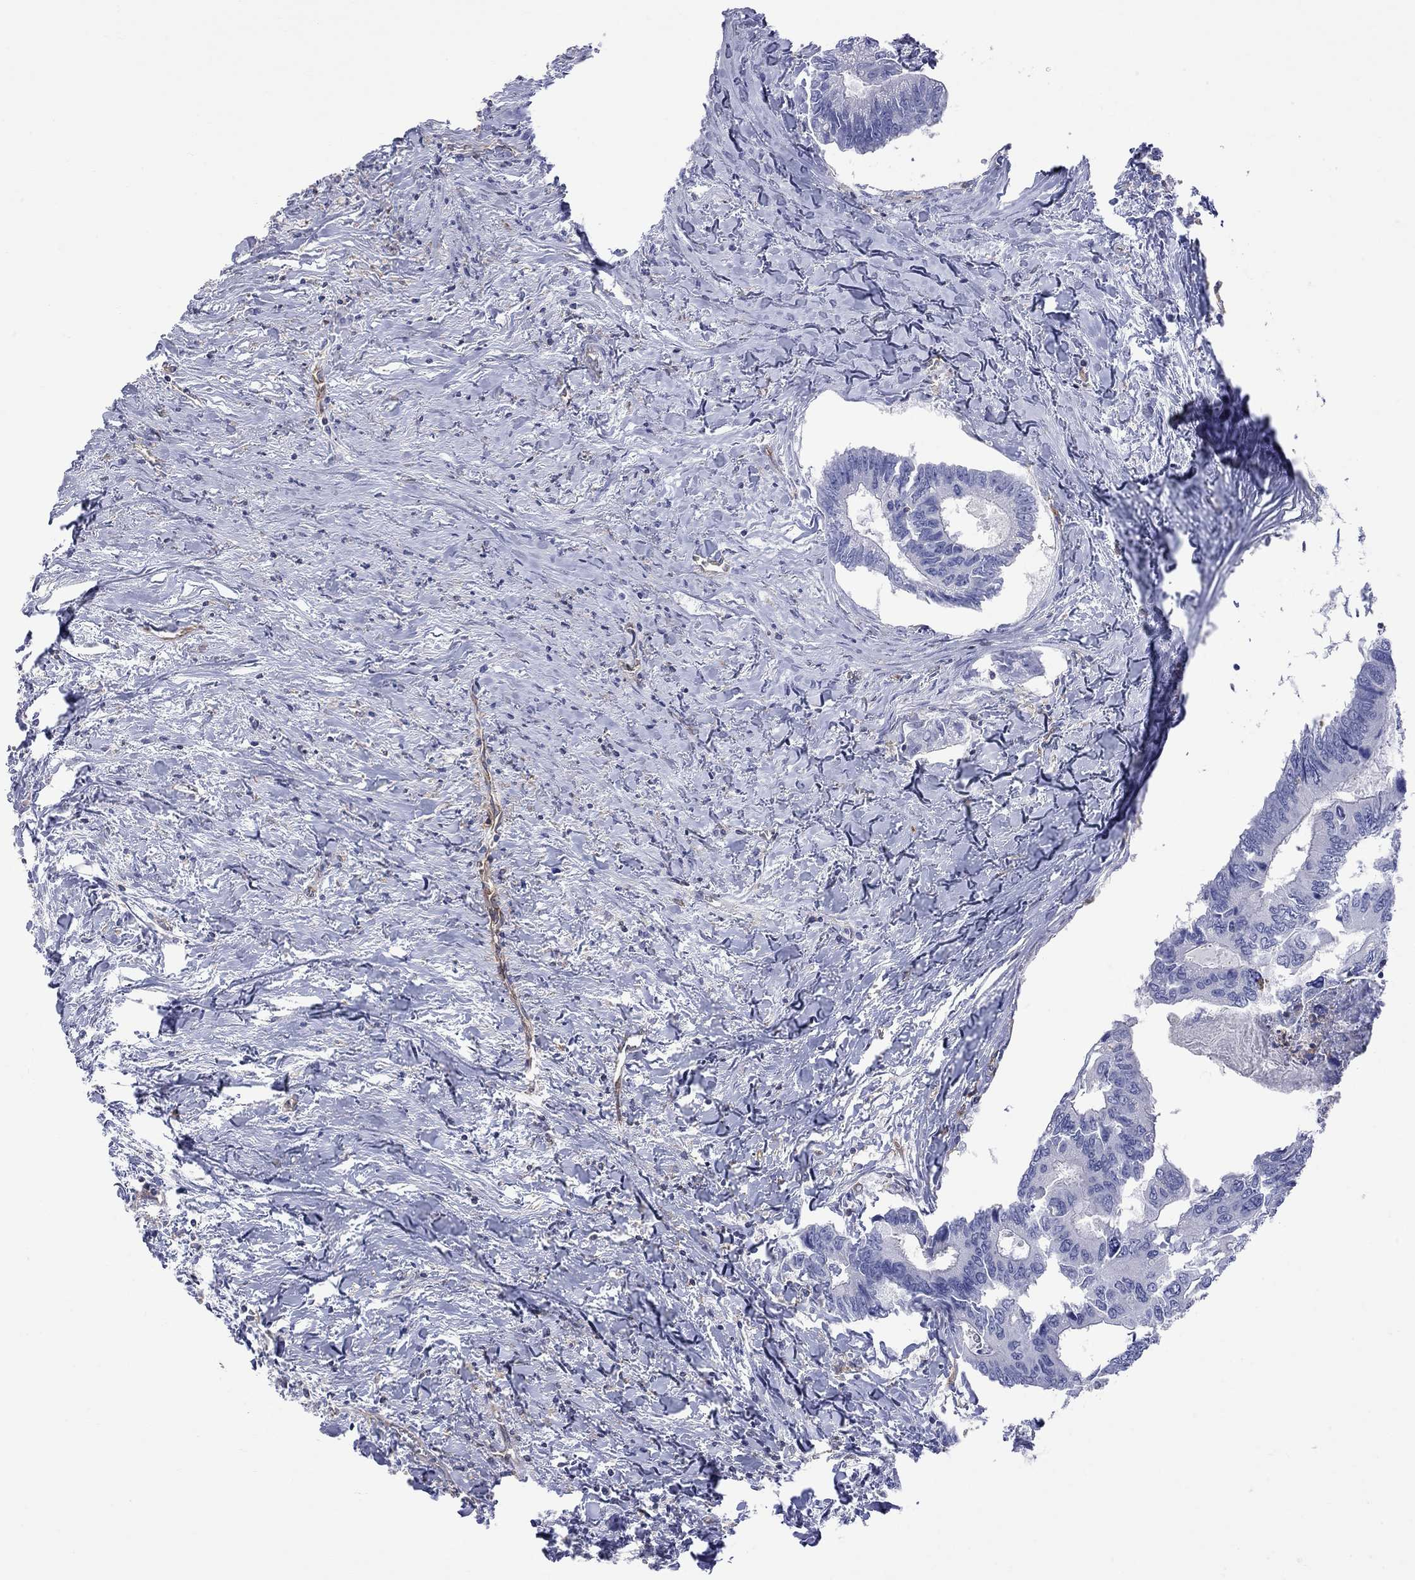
{"staining": {"intensity": "negative", "quantity": "none", "location": "none"}, "tissue": "colorectal cancer", "cell_type": "Tumor cells", "image_type": "cancer", "snomed": [{"axis": "morphology", "description": "Adenocarcinoma, NOS"}, {"axis": "topography", "description": "Colon"}], "caption": "This histopathology image is of adenocarcinoma (colorectal) stained with immunohistochemistry to label a protein in brown with the nuclei are counter-stained blue. There is no expression in tumor cells.", "gene": "ABI3", "patient": {"sex": "male", "age": 53}}